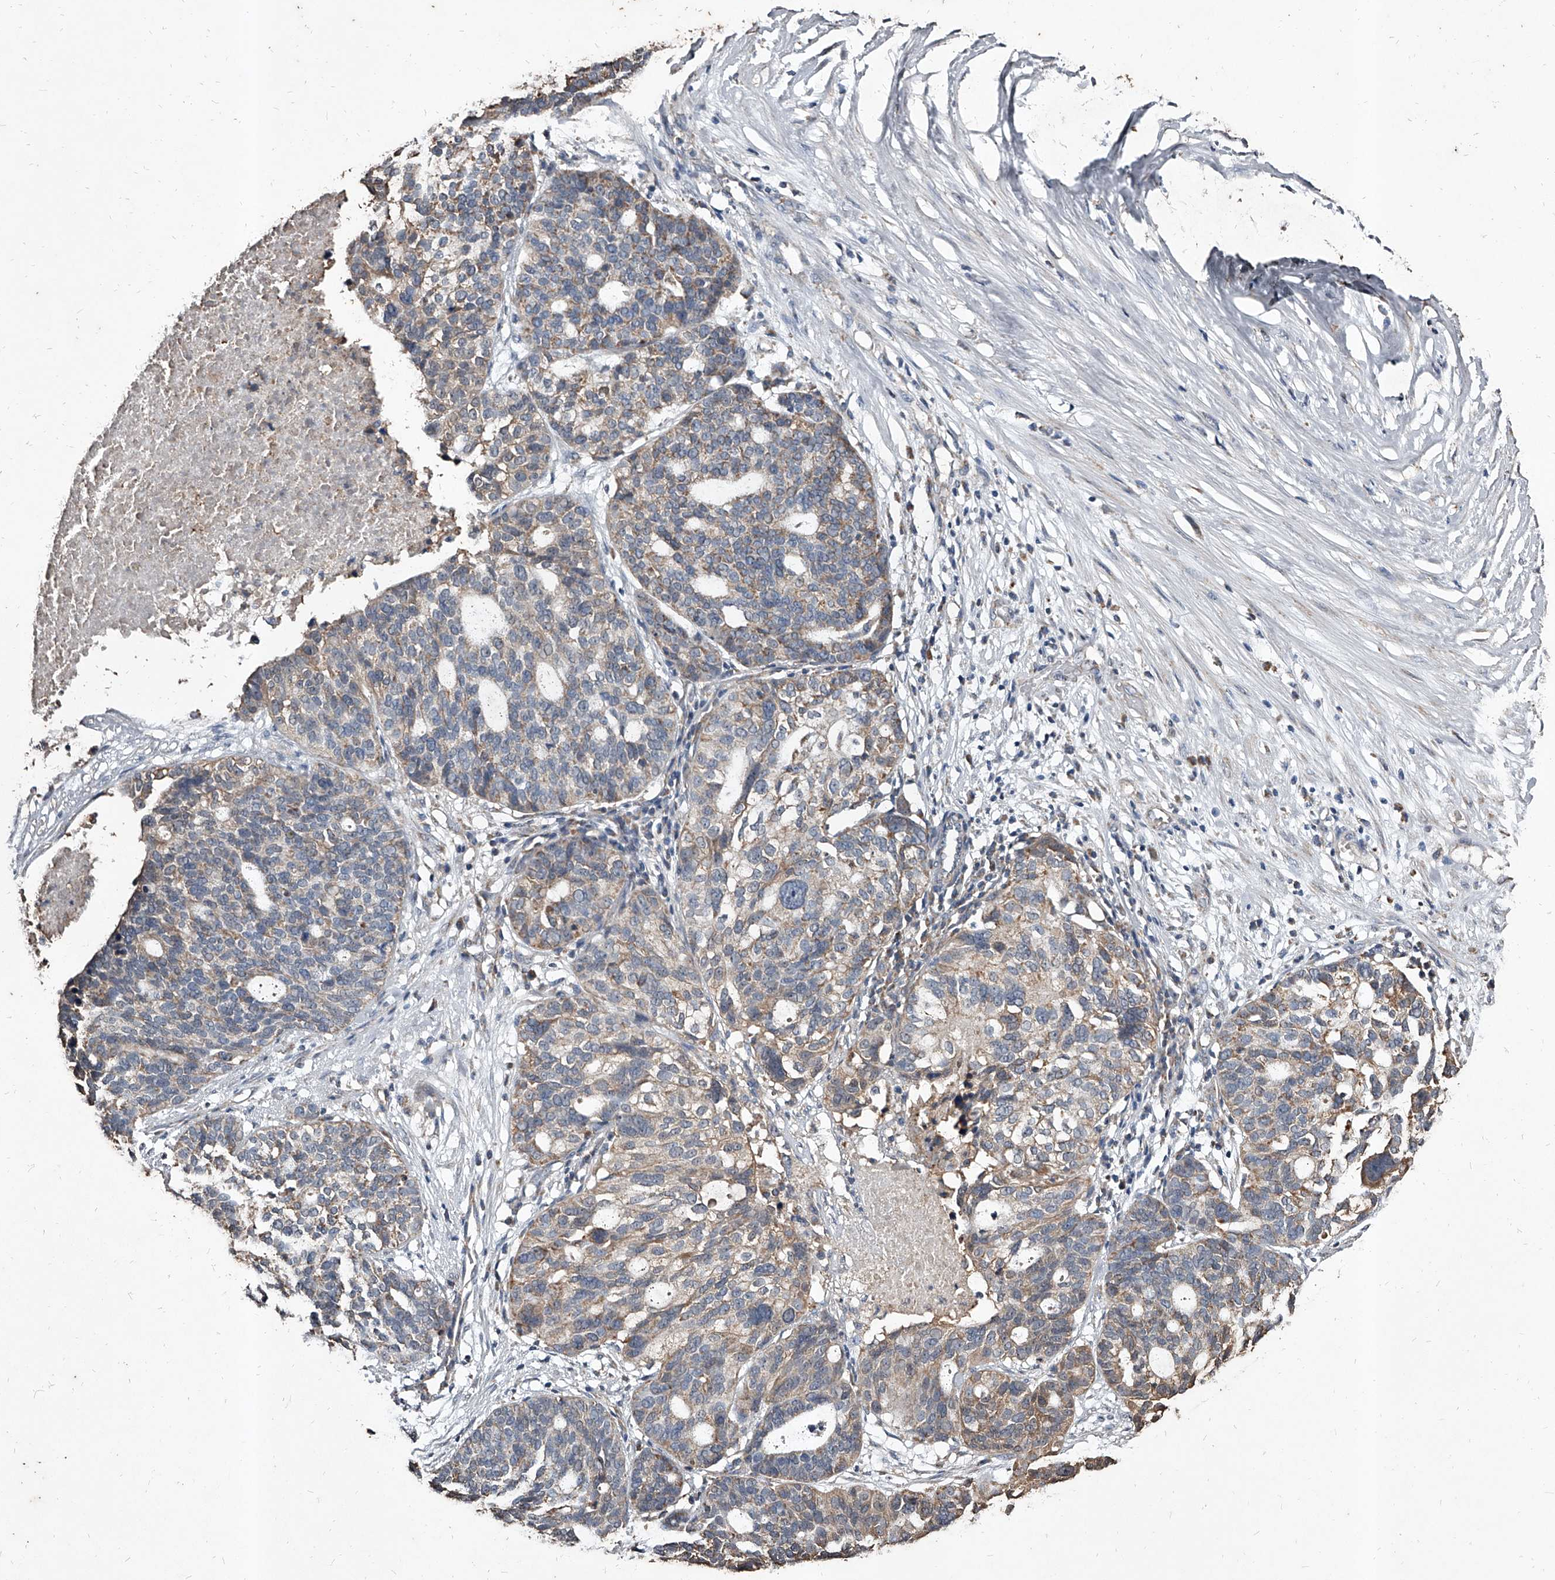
{"staining": {"intensity": "weak", "quantity": "25%-75%", "location": "cytoplasmic/membranous"}, "tissue": "ovarian cancer", "cell_type": "Tumor cells", "image_type": "cancer", "snomed": [{"axis": "morphology", "description": "Cystadenocarcinoma, serous, NOS"}, {"axis": "topography", "description": "Ovary"}], "caption": "The micrograph displays staining of ovarian serous cystadenocarcinoma, revealing weak cytoplasmic/membranous protein positivity (brown color) within tumor cells.", "gene": "GPR183", "patient": {"sex": "female", "age": 59}}